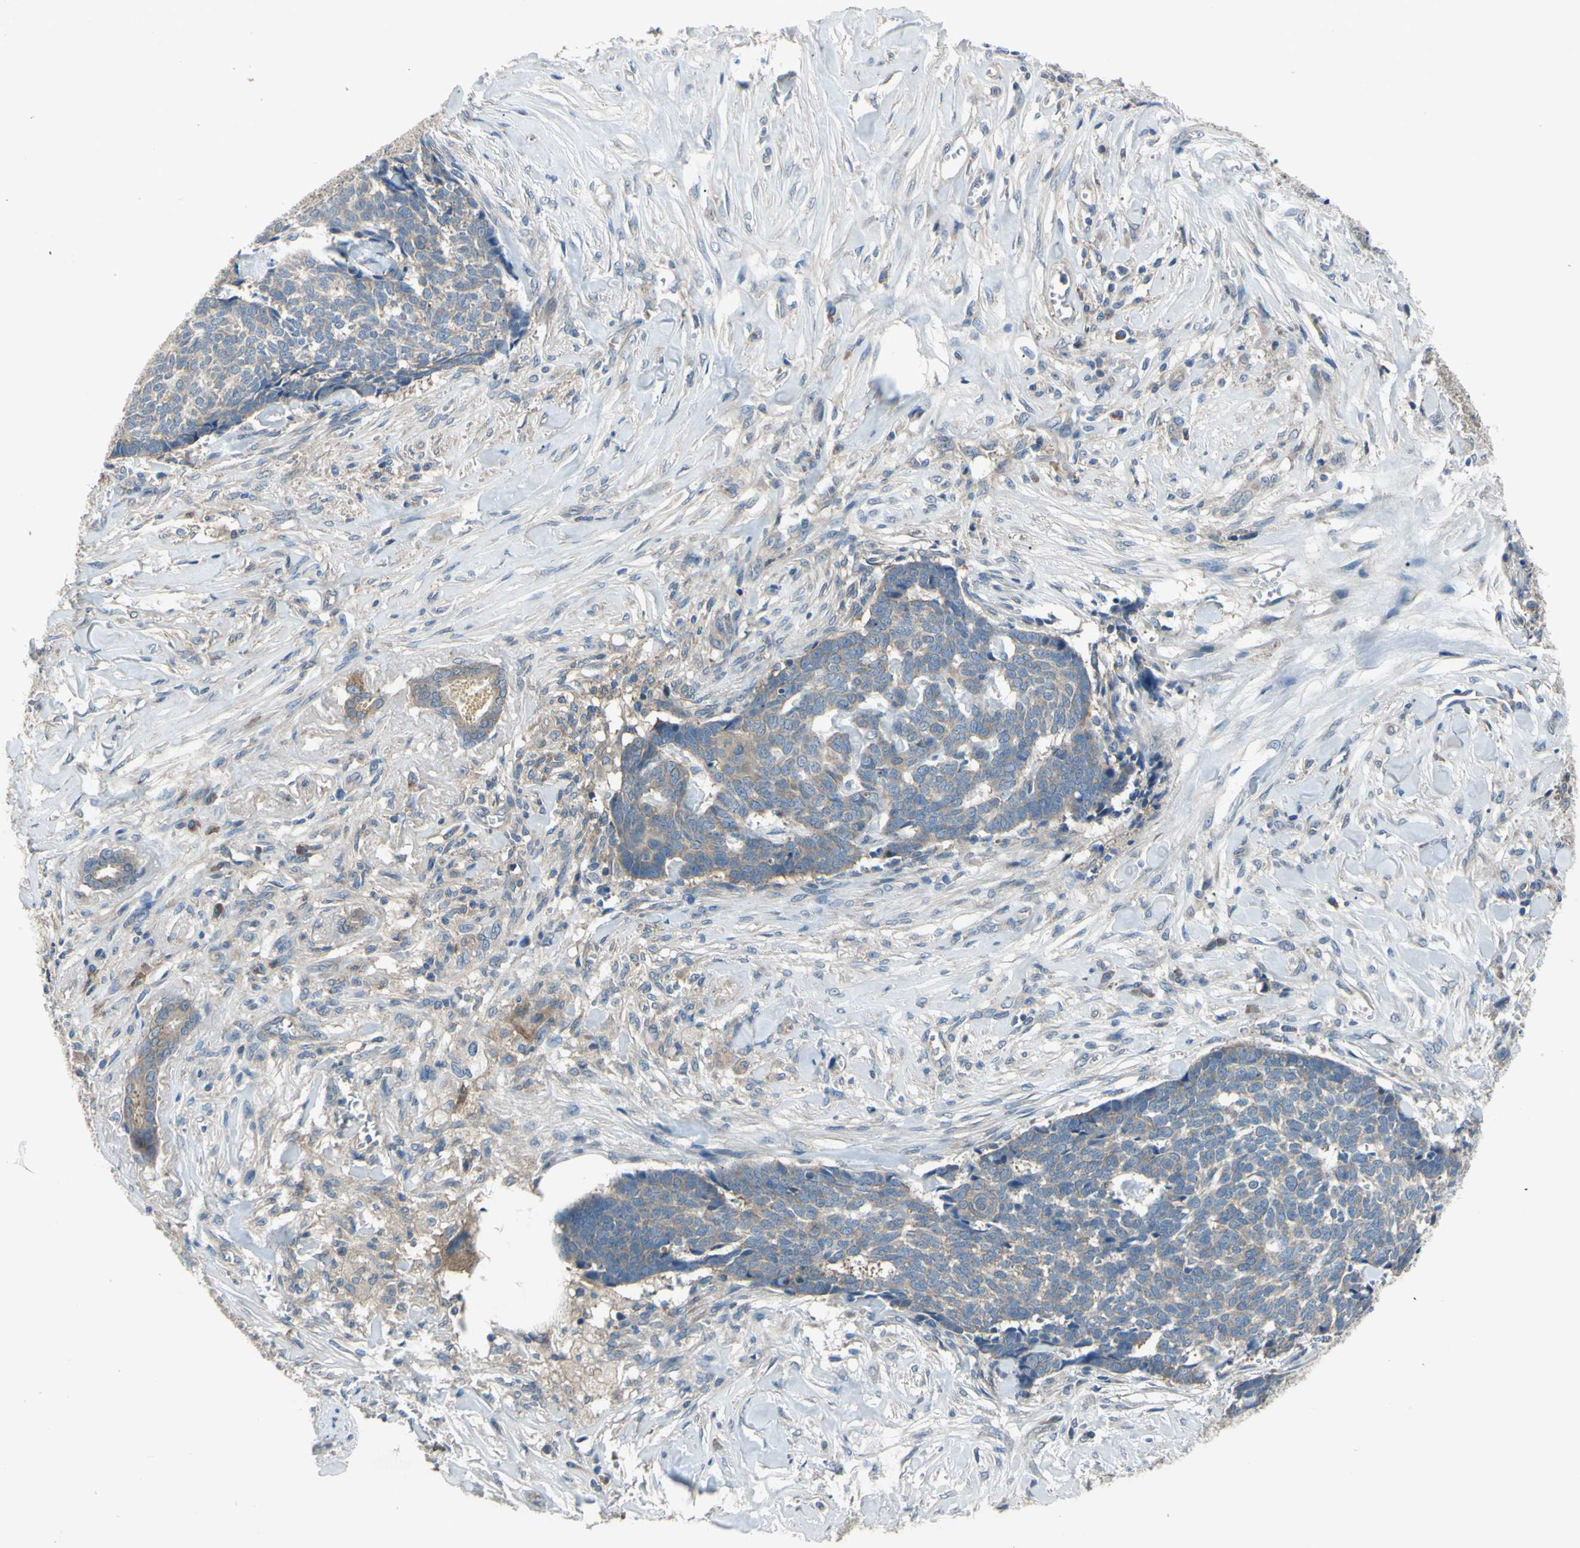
{"staining": {"intensity": "weak", "quantity": "25%-75%", "location": "cytoplasmic/membranous"}, "tissue": "skin cancer", "cell_type": "Tumor cells", "image_type": "cancer", "snomed": [{"axis": "morphology", "description": "Basal cell carcinoma"}, {"axis": "topography", "description": "Skin"}], "caption": "There is low levels of weak cytoplasmic/membranous positivity in tumor cells of skin cancer (basal cell carcinoma), as demonstrated by immunohistochemical staining (brown color).", "gene": "HILPDA", "patient": {"sex": "male", "age": 84}}